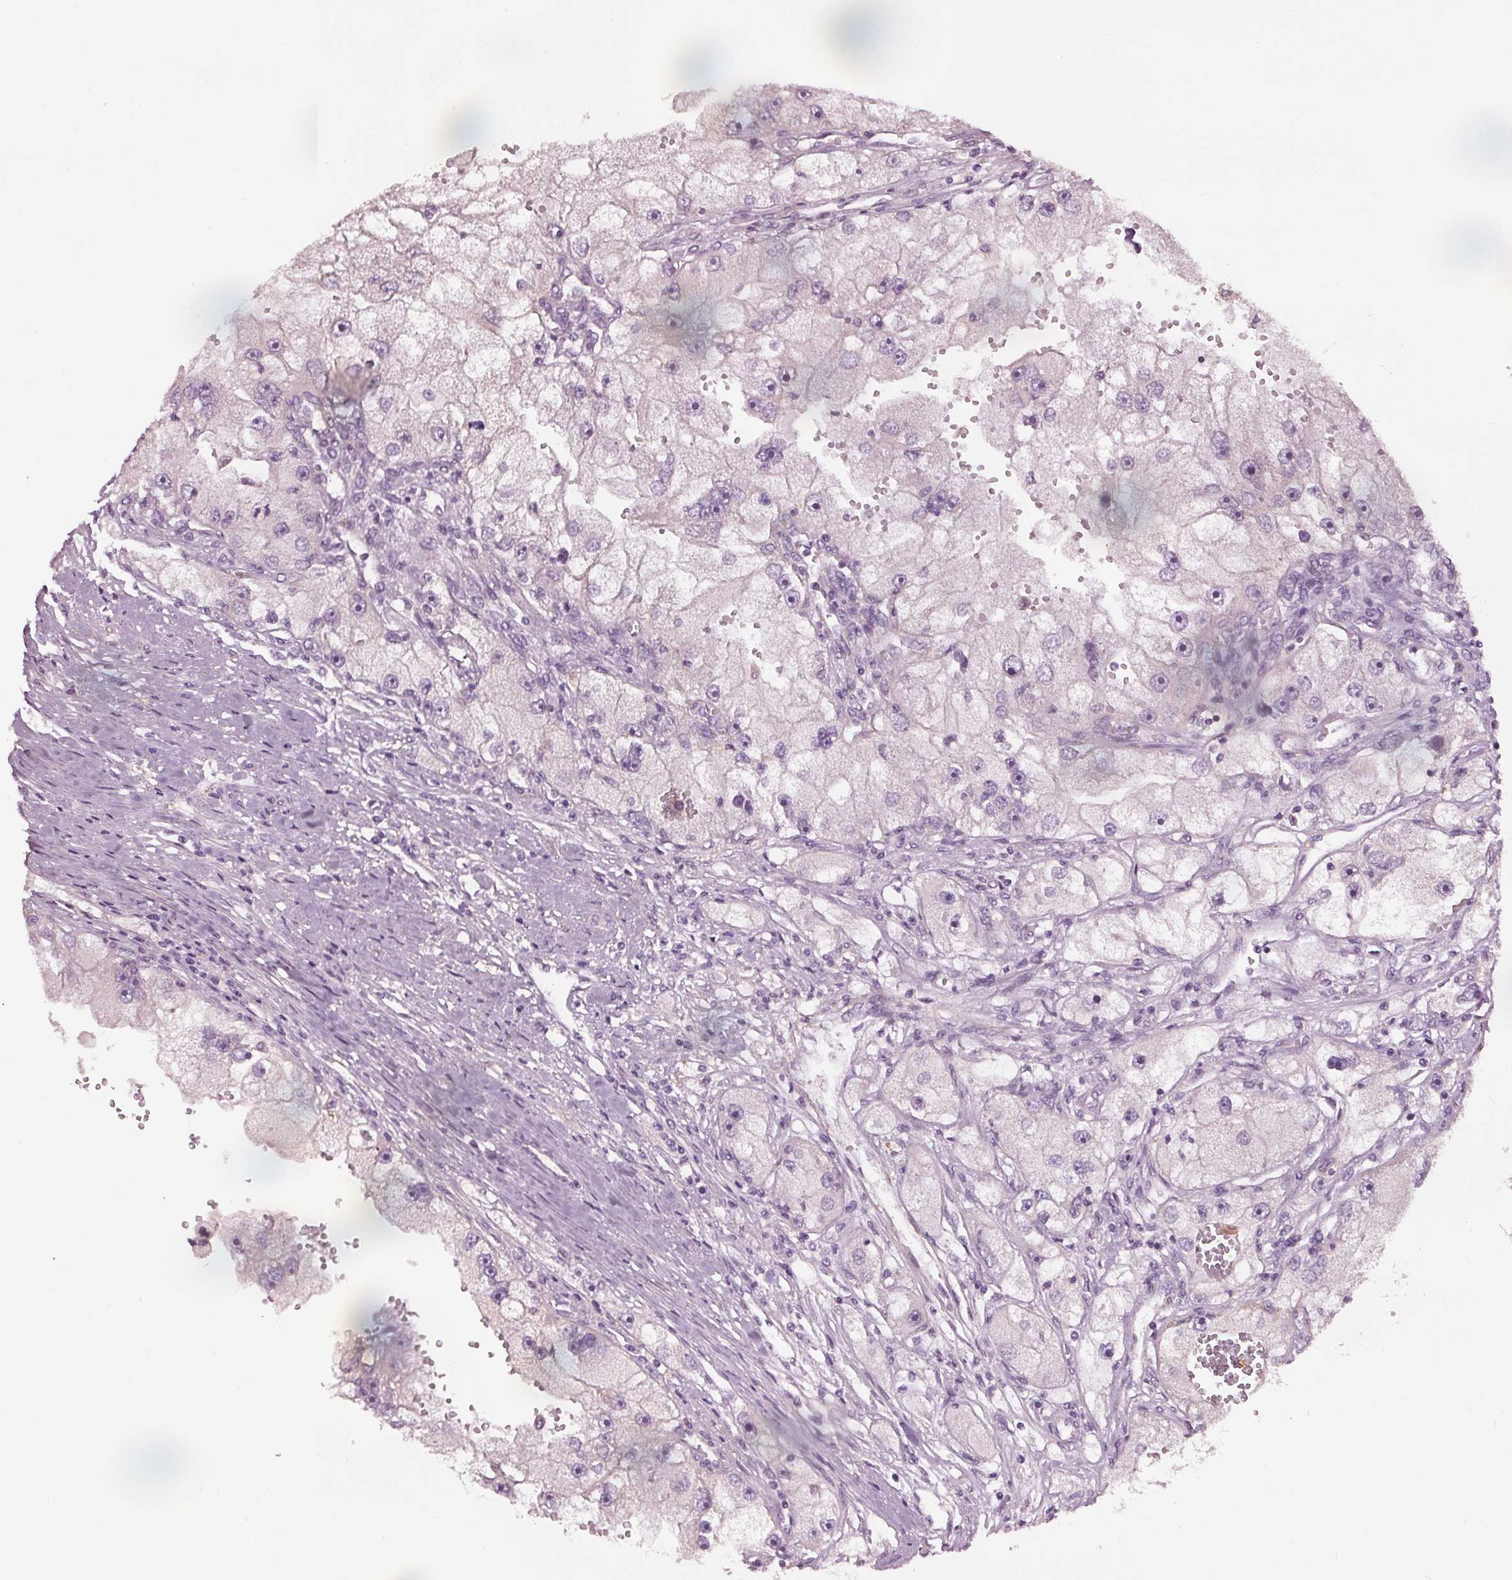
{"staining": {"intensity": "negative", "quantity": "none", "location": "none"}, "tissue": "renal cancer", "cell_type": "Tumor cells", "image_type": "cancer", "snomed": [{"axis": "morphology", "description": "Adenocarcinoma, NOS"}, {"axis": "topography", "description": "Kidney"}], "caption": "Tumor cells are negative for protein expression in human renal cancer (adenocarcinoma). (DAB (3,3'-diaminobenzidine) immunohistochemistry visualized using brightfield microscopy, high magnification).", "gene": "RASA1", "patient": {"sex": "male", "age": 63}}